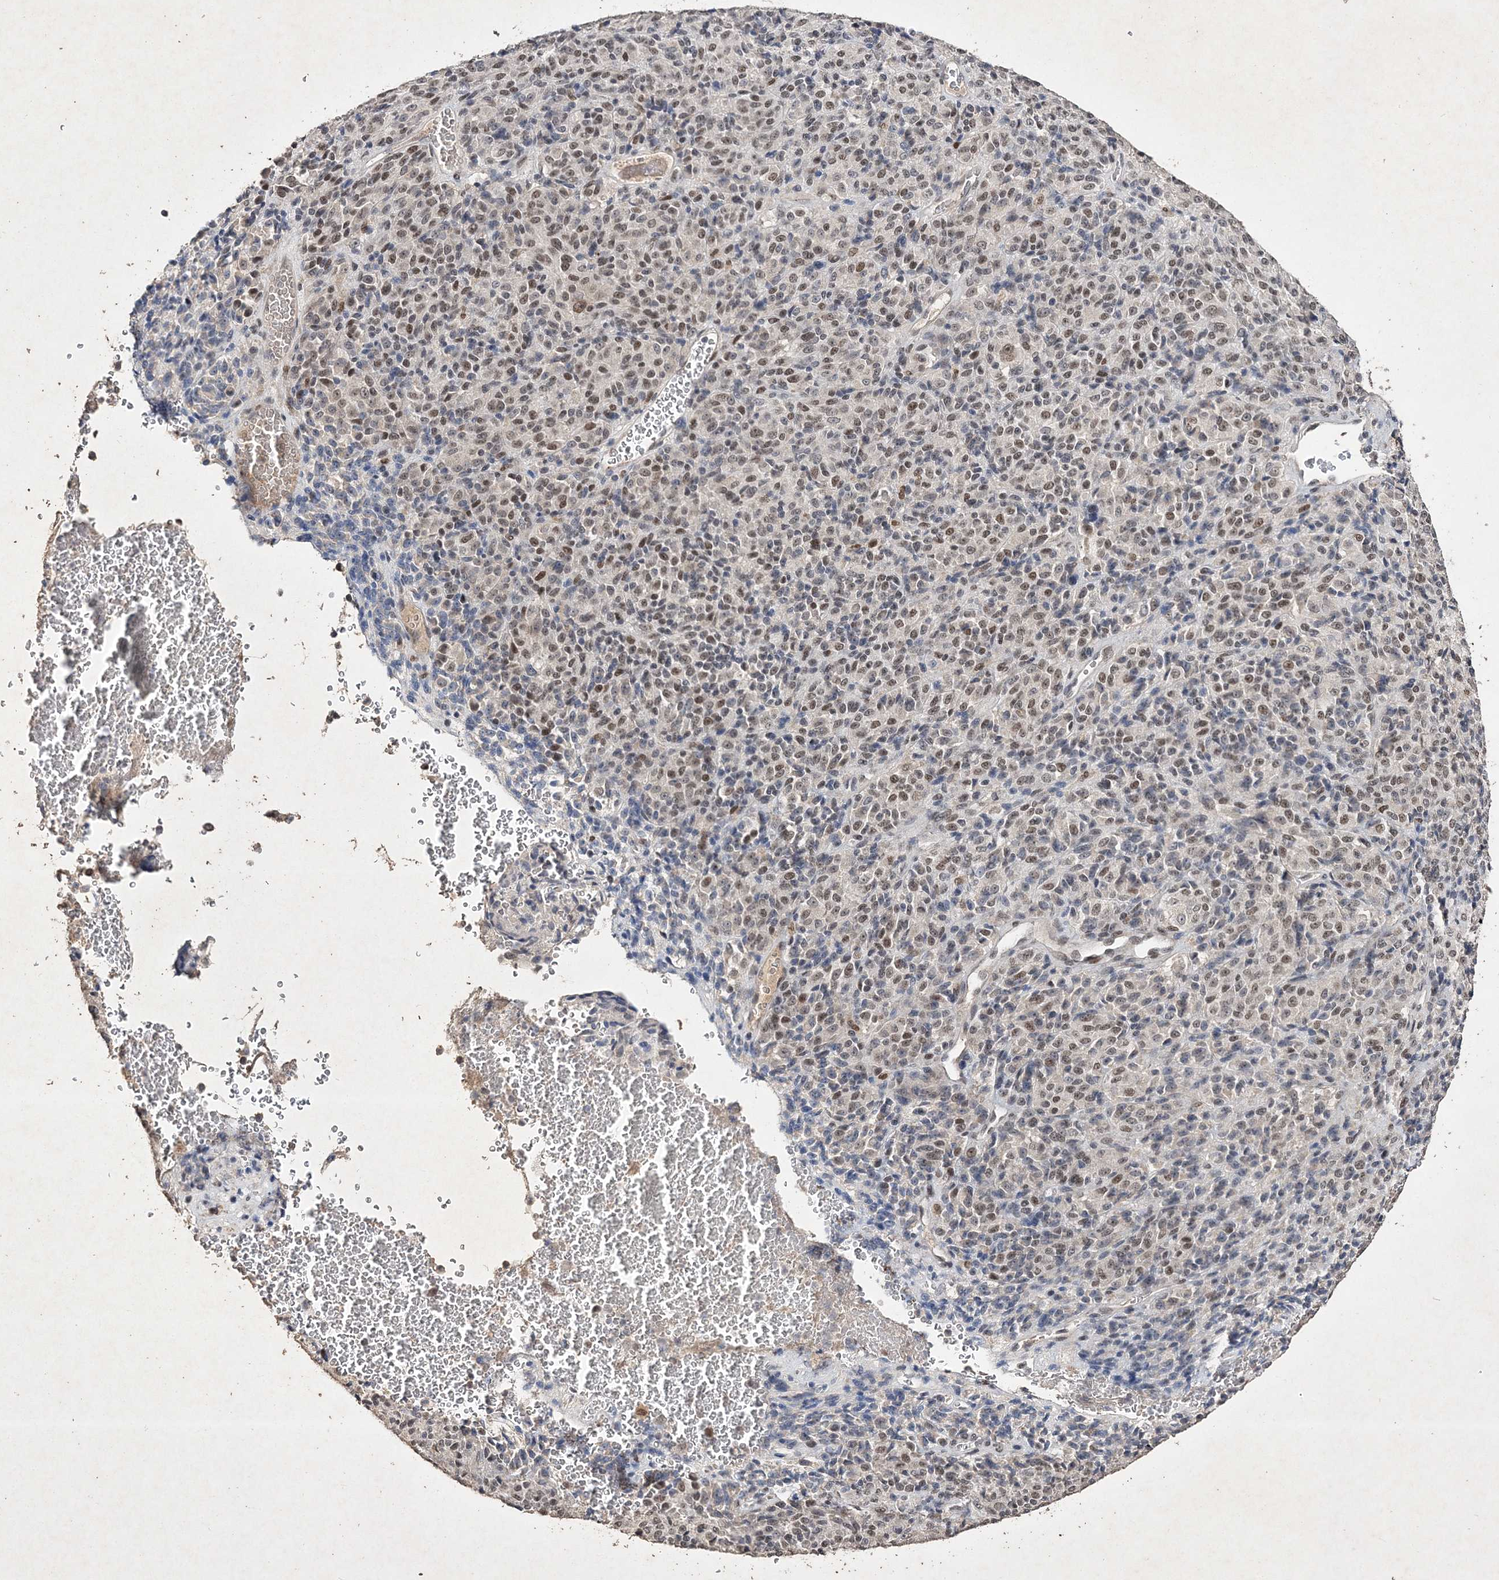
{"staining": {"intensity": "moderate", "quantity": "25%-75%", "location": "nuclear"}, "tissue": "melanoma", "cell_type": "Tumor cells", "image_type": "cancer", "snomed": [{"axis": "morphology", "description": "Malignant melanoma, Metastatic site"}, {"axis": "topography", "description": "Brain"}], "caption": "Tumor cells show medium levels of moderate nuclear expression in about 25%-75% of cells in malignant melanoma (metastatic site).", "gene": "C3orf38", "patient": {"sex": "female", "age": 56}}